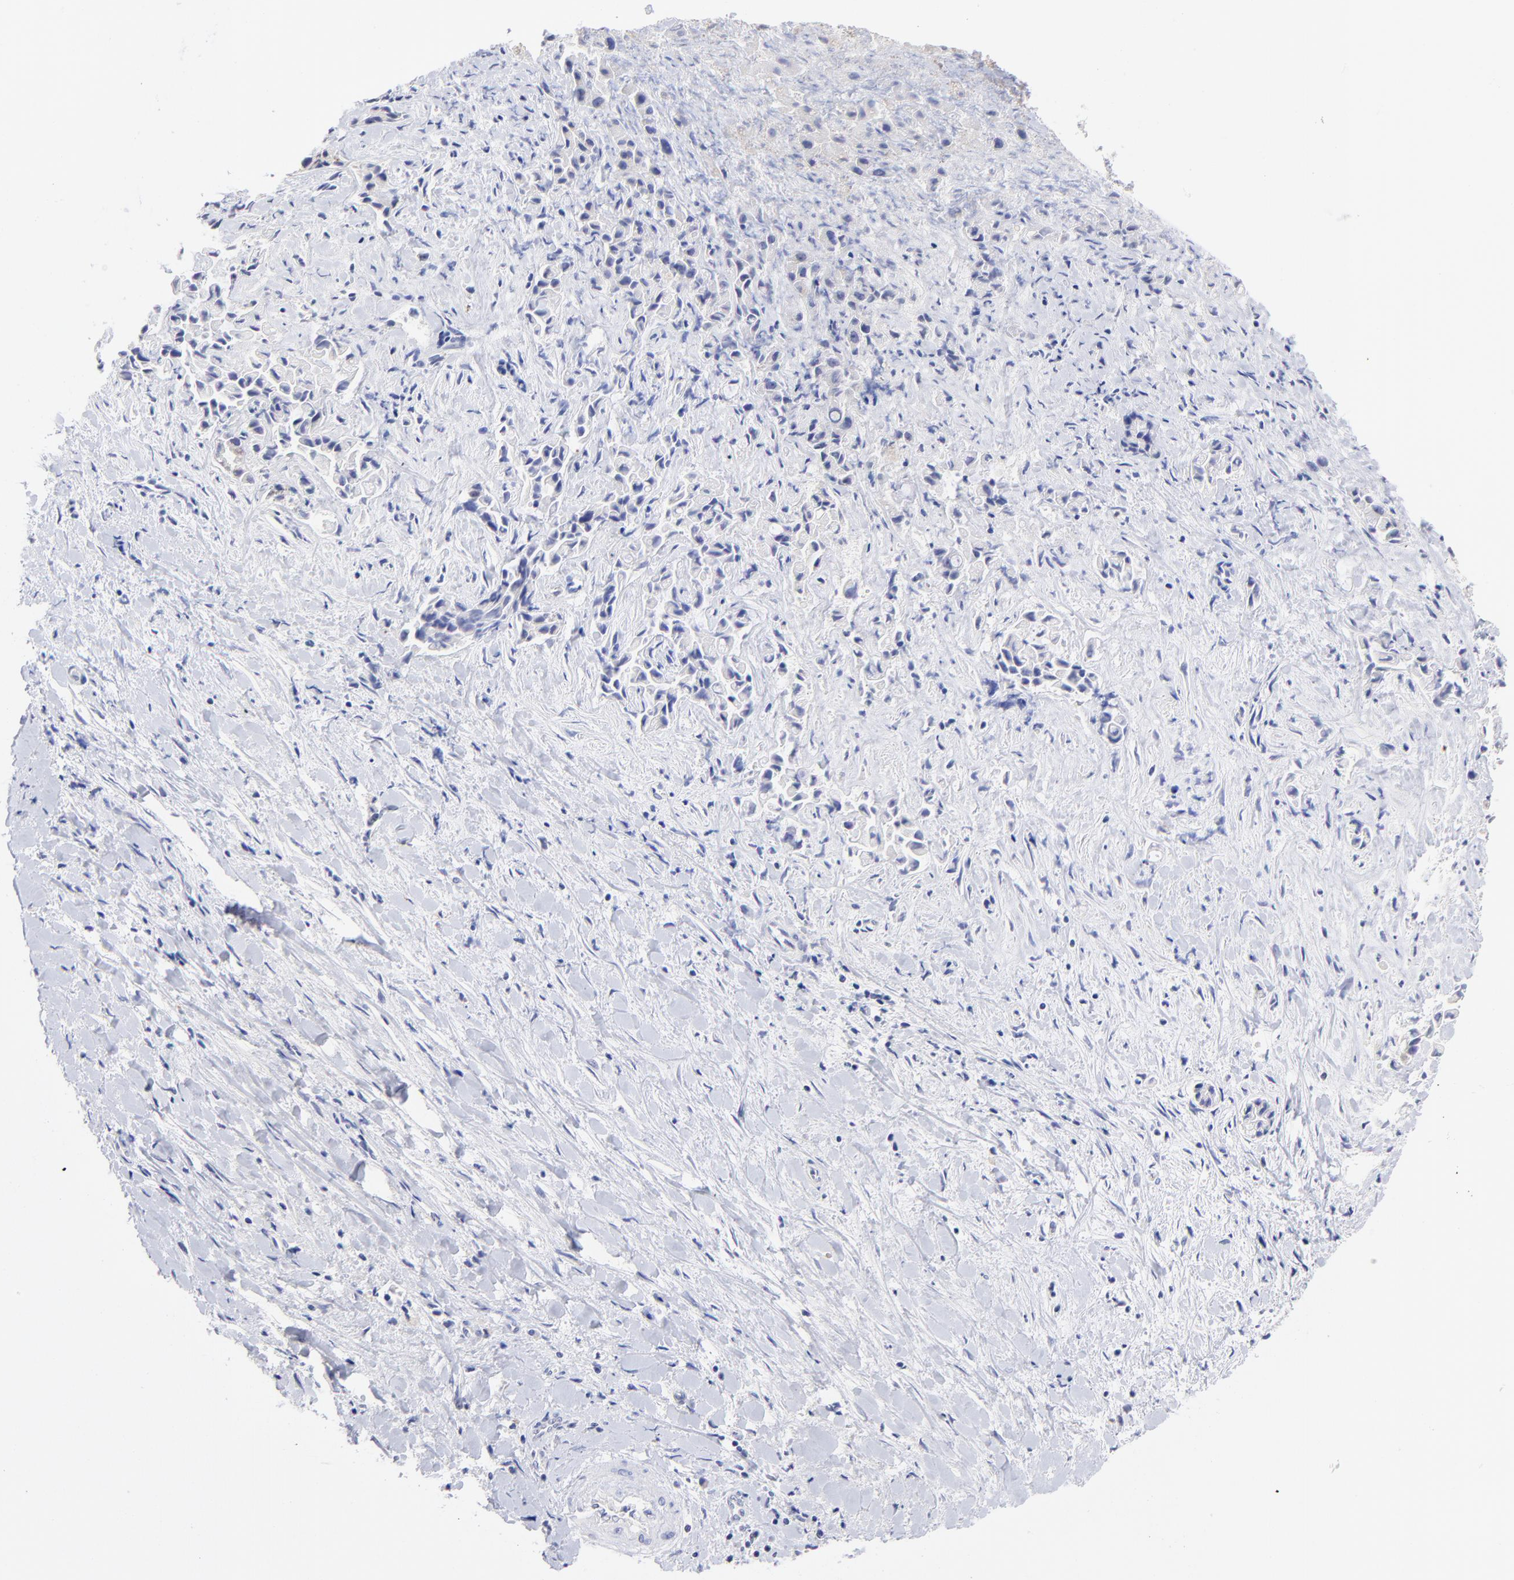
{"staining": {"intensity": "negative", "quantity": "none", "location": "none"}, "tissue": "liver cancer", "cell_type": "Tumor cells", "image_type": "cancer", "snomed": [{"axis": "morphology", "description": "Cholangiocarcinoma"}, {"axis": "topography", "description": "Liver"}], "caption": "High magnification brightfield microscopy of liver cancer stained with DAB (3,3'-diaminobenzidine) (brown) and counterstained with hematoxylin (blue): tumor cells show no significant staining.", "gene": "CFAP57", "patient": {"sex": "male", "age": 57}}